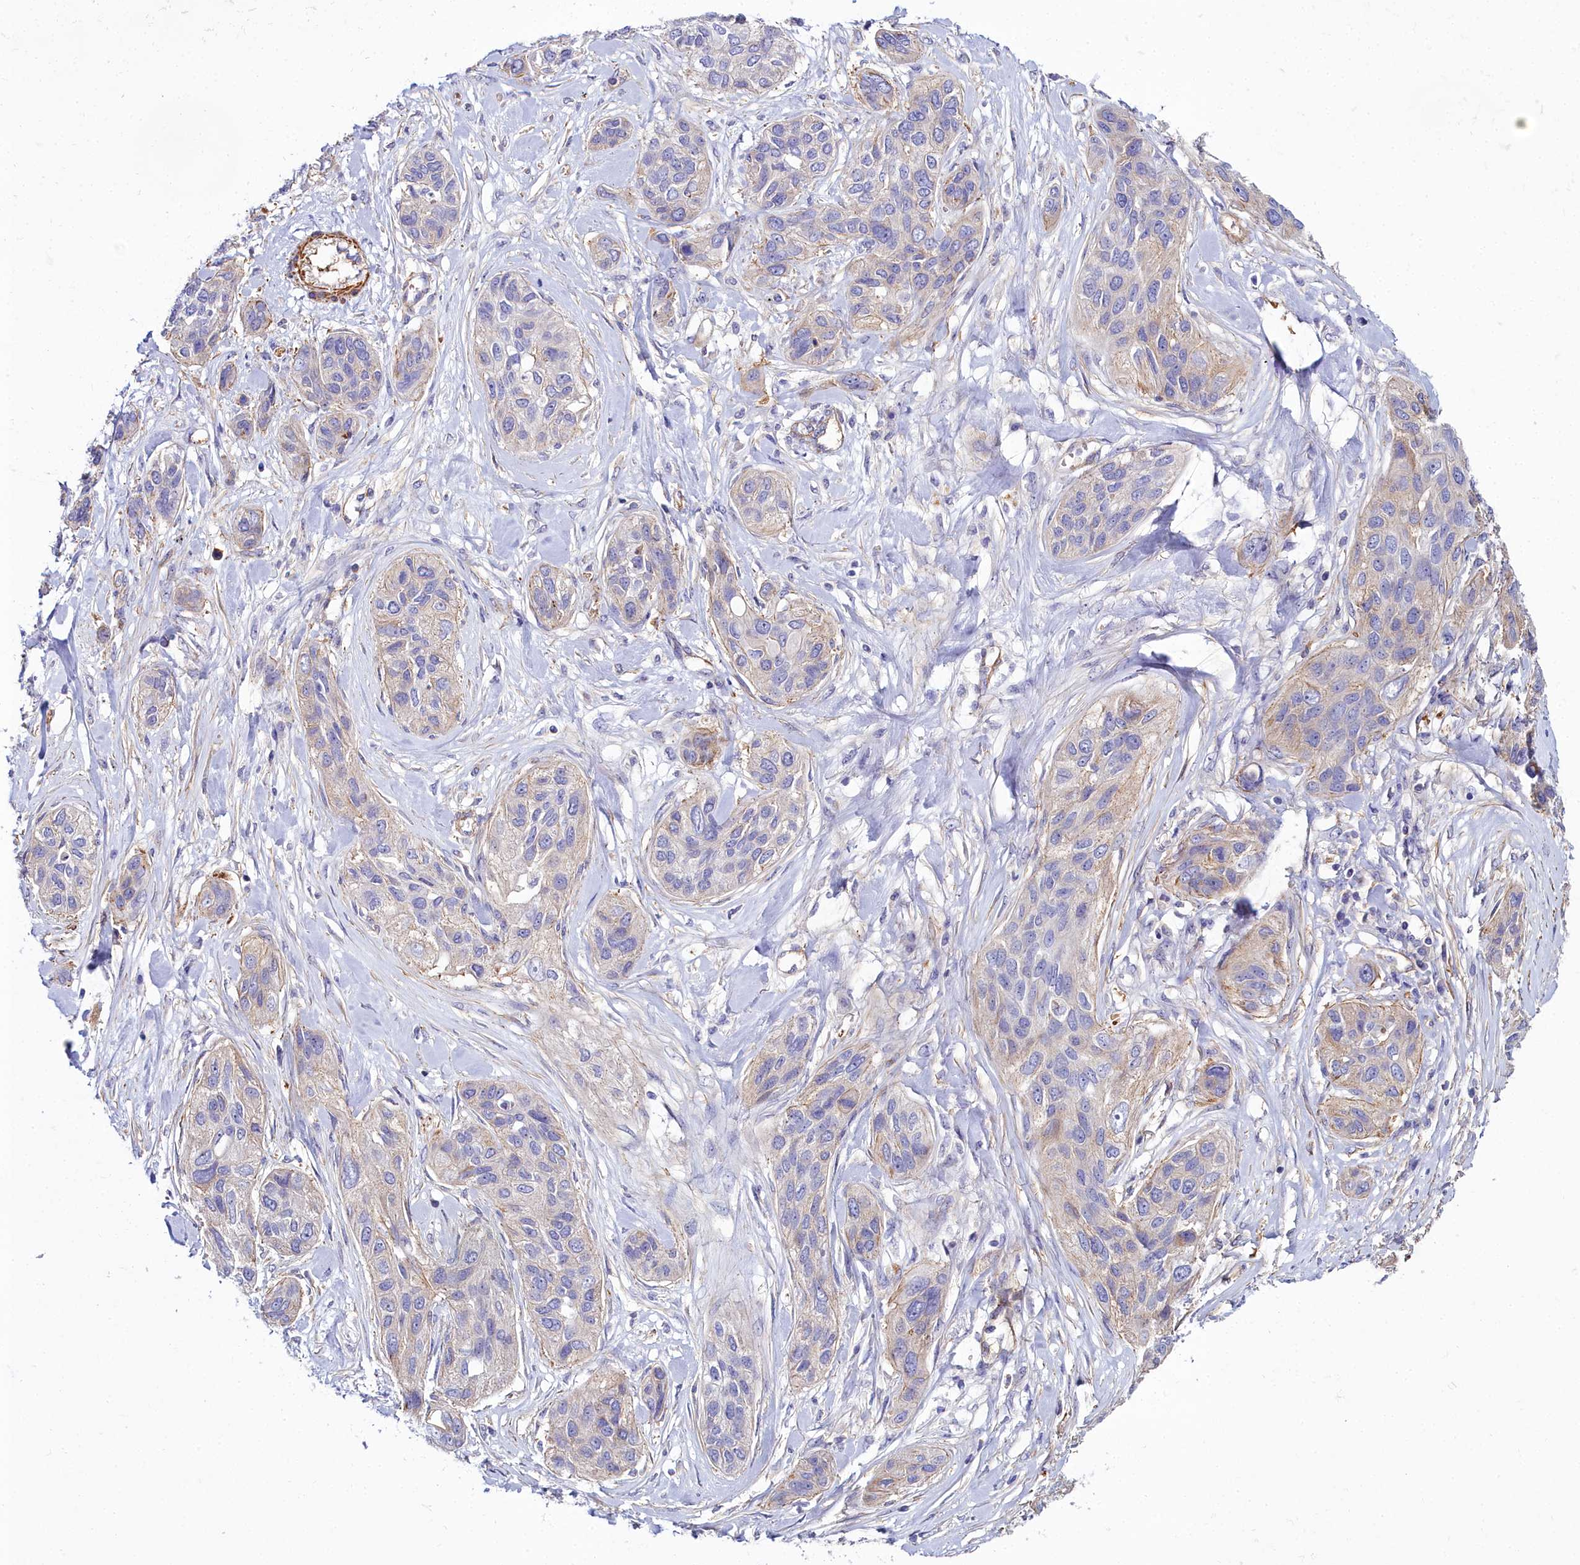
{"staining": {"intensity": "weak", "quantity": "<25%", "location": "cytoplasmic/membranous"}, "tissue": "lung cancer", "cell_type": "Tumor cells", "image_type": "cancer", "snomed": [{"axis": "morphology", "description": "Squamous cell carcinoma, NOS"}, {"axis": "topography", "description": "Lung"}], "caption": "Immunohistochemical staining of human lung squamous cell carcinoma demonstrates no significant expression in tumor cells.", "gene": "FADS3", "patient": {"sex": "female", "age": 70}}